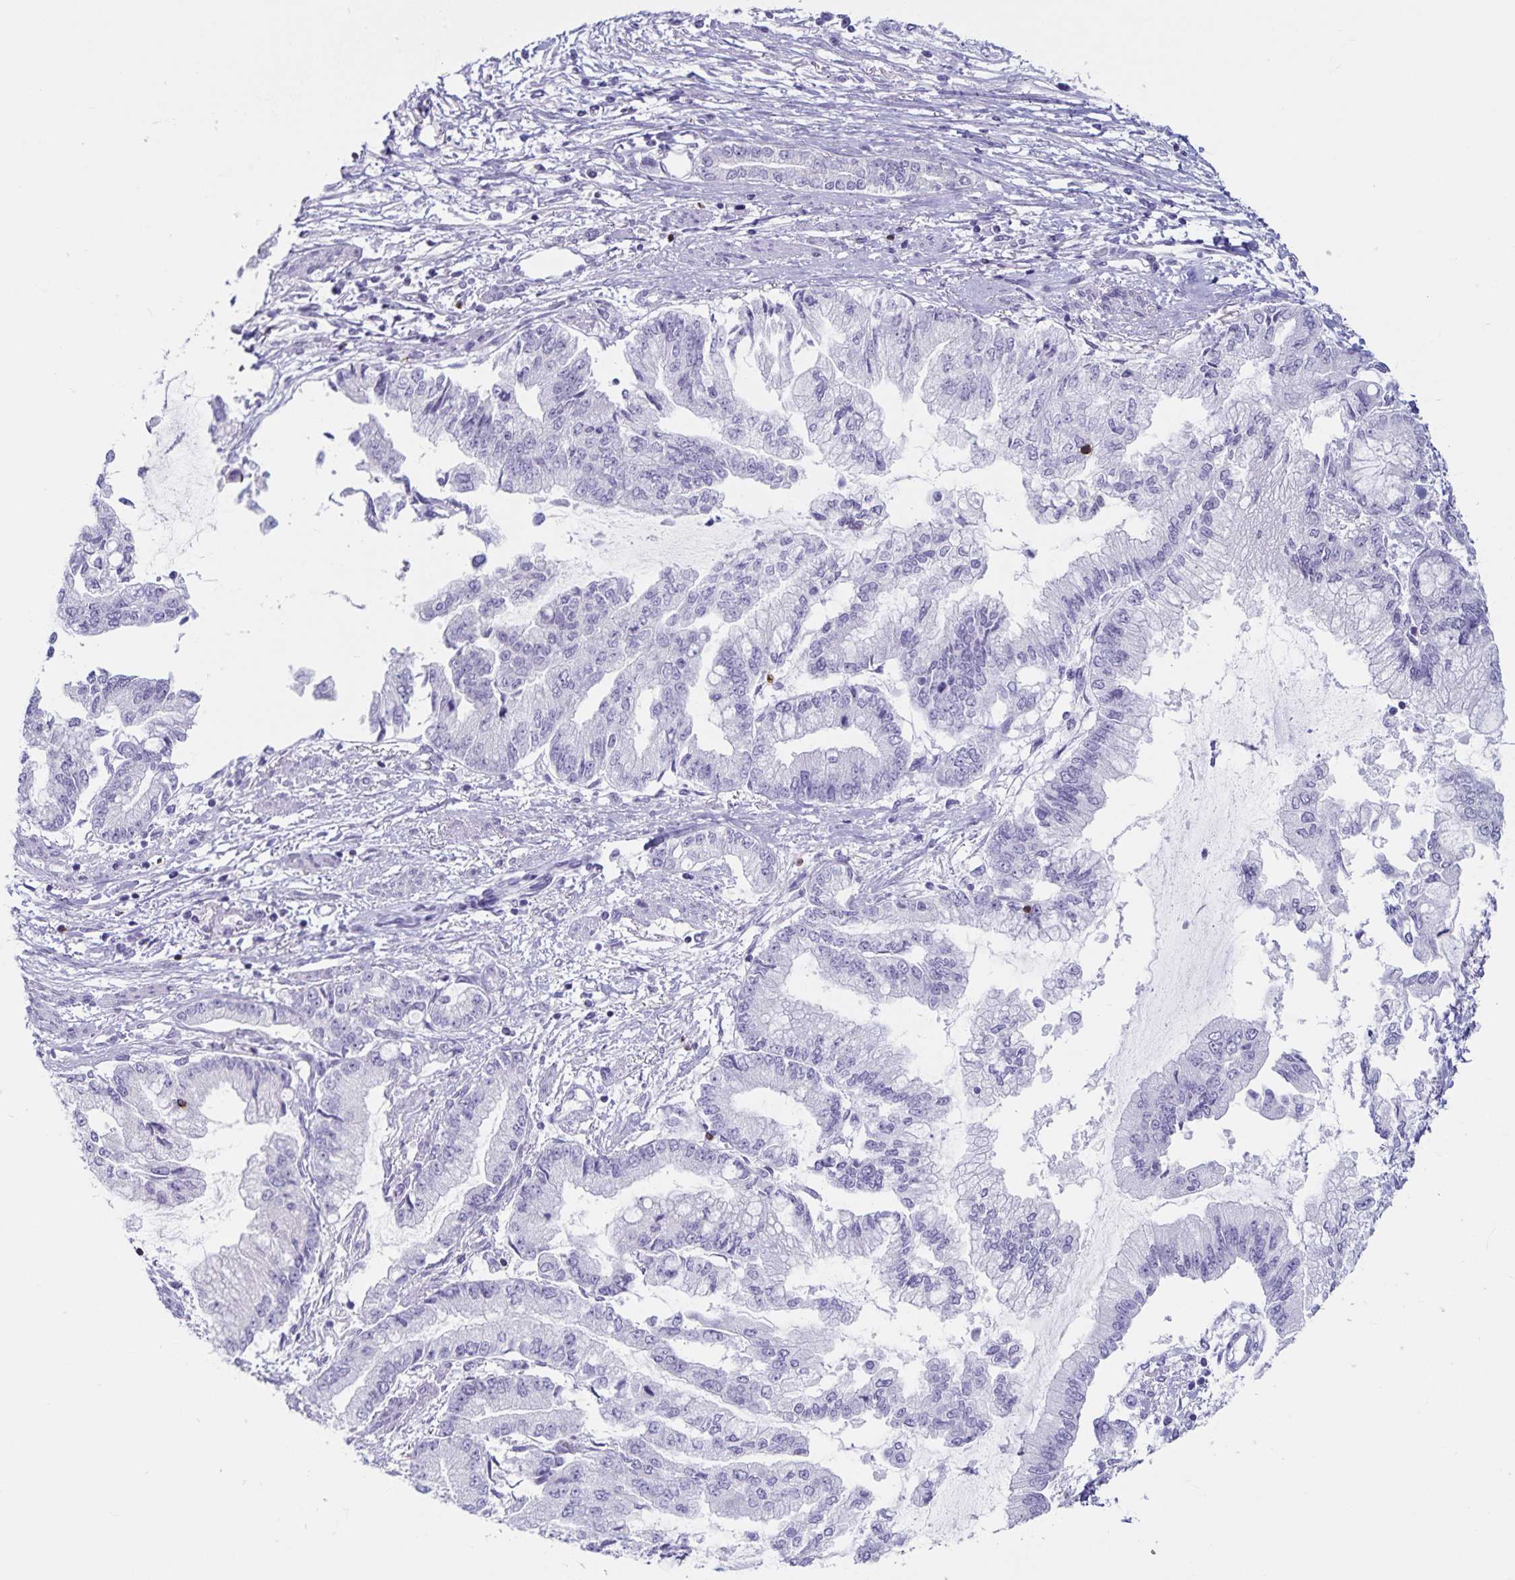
{"staining": {"intensity": "negative", "quantity": "none", "location": "none"}, "tissue": "stomach cancer", "cell_type": "Tumor cells", "image_type": "cancer", "snomed": [{"axis": "morphology", "description": "Adenocarcinoma, NOS"}, {"axis": "topography", "description": "Stomach, upper"}], "caption": "This is an IHC histopathology image of human stomach cancer (adenocarcinoma). There is no positivity in tumor cells.", "gene": "GNLY", "patient": {"sex": "female", "age": 74}}